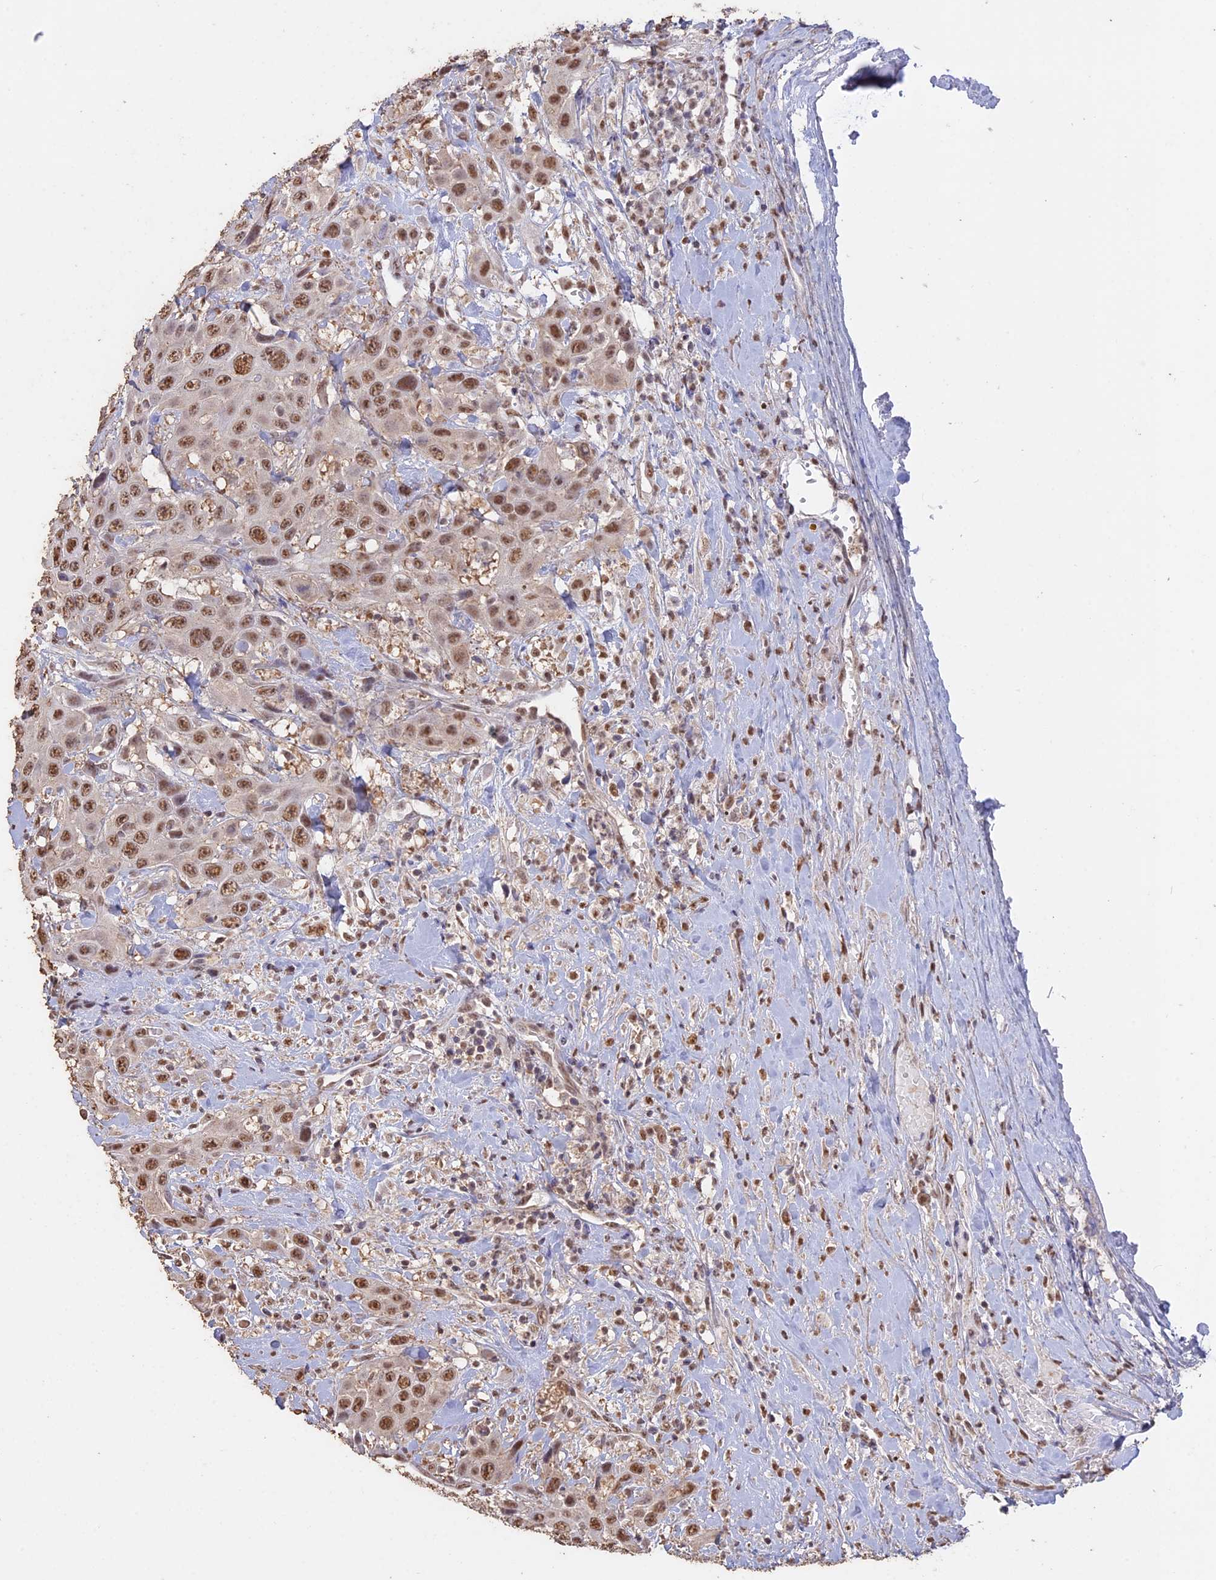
{"staining": {"intensity": "moderate", "quantity": ">75%", "location": "nuclear"}, "tissue": "head and neck cancer", "cell_type": "Tumor cells", "image_type": "cancer", "snomed": [{"axis": "morphology", "description": "Squamous cell carcinoma, NOS"}, {"axis": "topography", "description": "Head-Neck"}], "caption": "Head and neck cancer stained for a protein (brown) reveals moderate nuclear positive positivity in approximately >75% of tumor cells.", "gene": "PSMC6", "patient": {"sex": "male", "age": 81}}